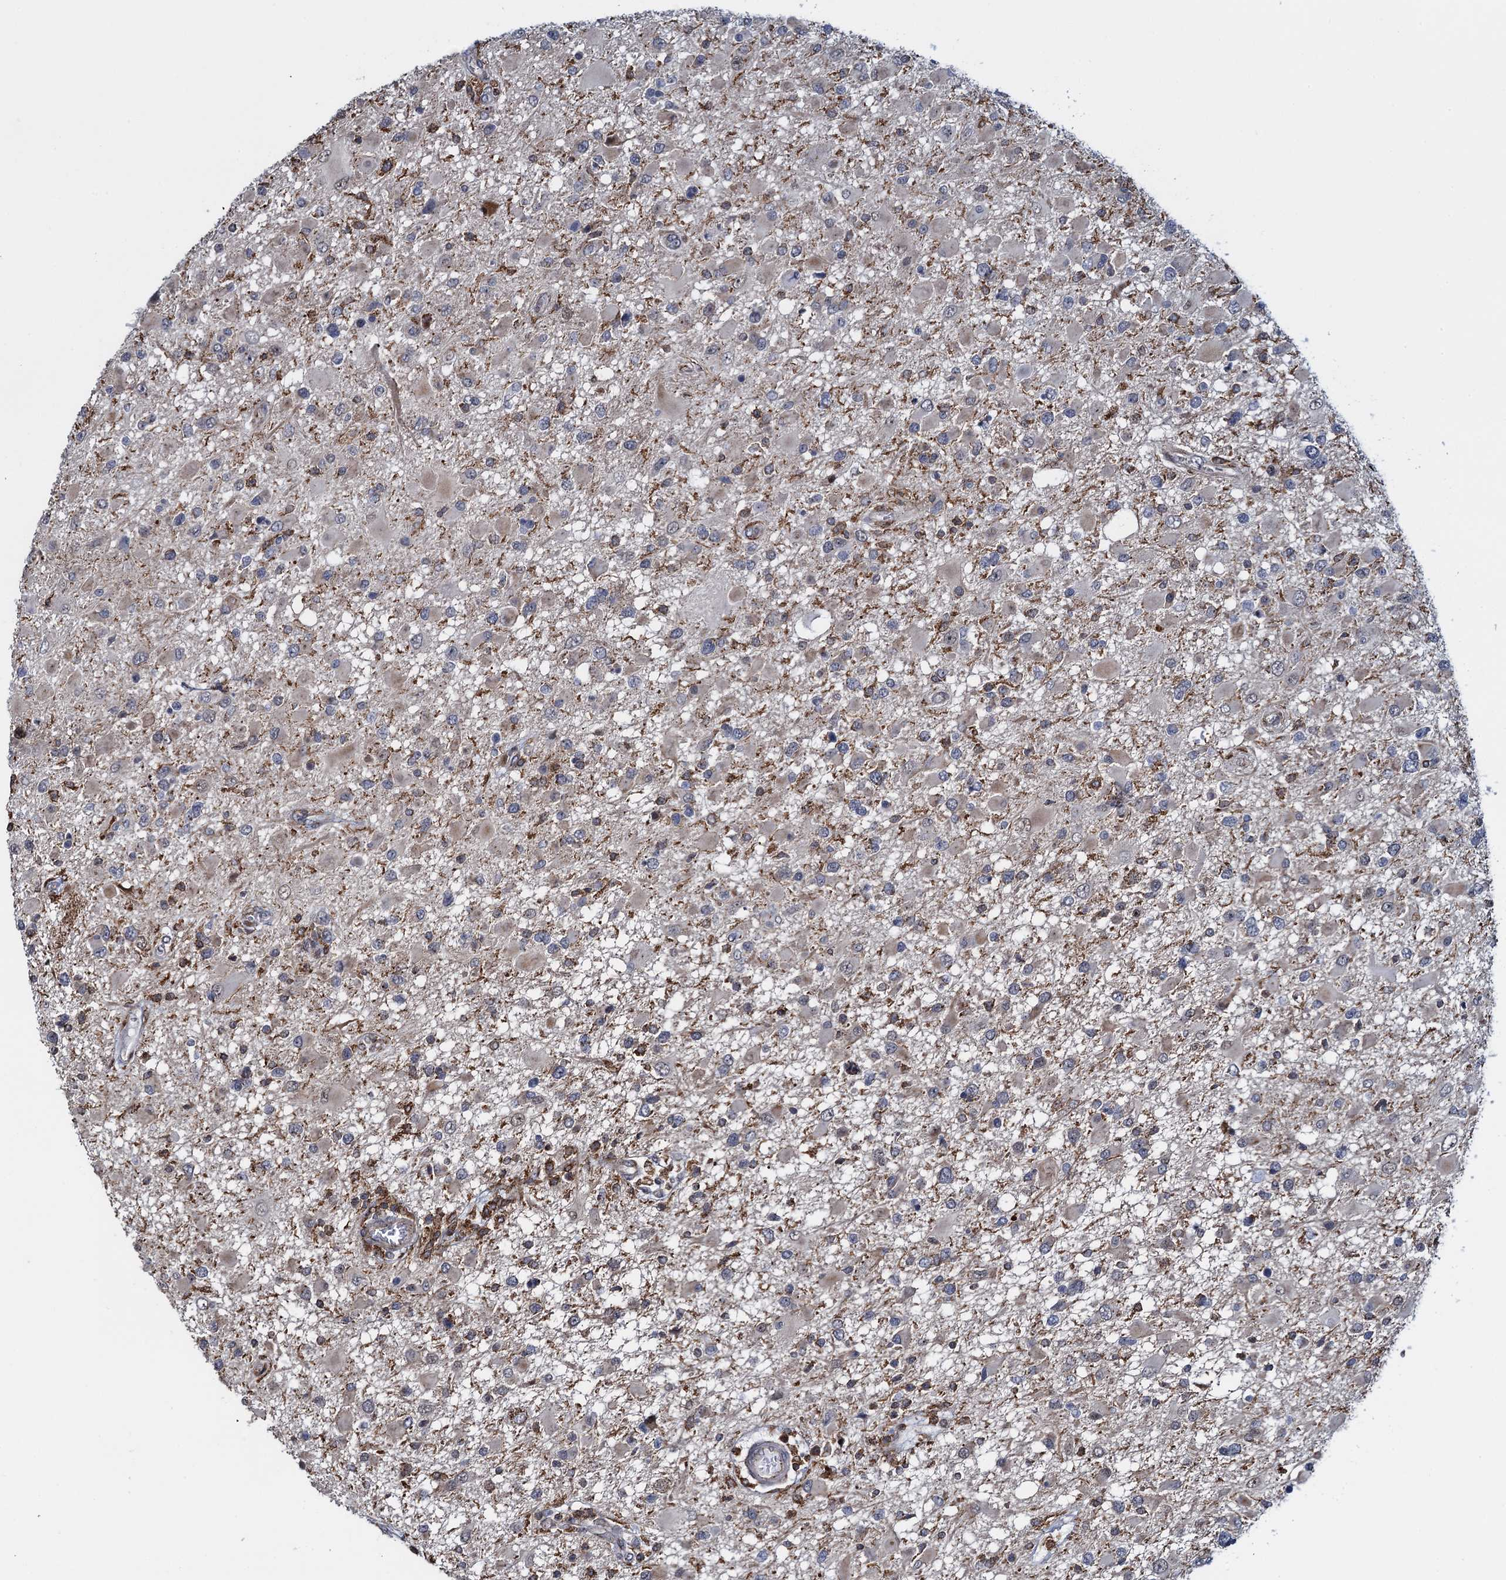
{"staining": {"intensity": "weak", "quantity": "<25%", "location": "cytoplasmic/membranous"}, "tissue": "glioma", "cell_type": "Tumor cells", "image_type": "cancer", "snomed": [{"axis": "morphology", "description": "Glioma, malignant, High grade"}, {"axis": "topography", "description": "Brain"}], "caption": "A micrograph of high-grade glioma (malignant) stained for a protein reveals no brown staining in tumor cells.", "gene": "CCDC102A", "patient": {"sex": "male", "age": 53}}